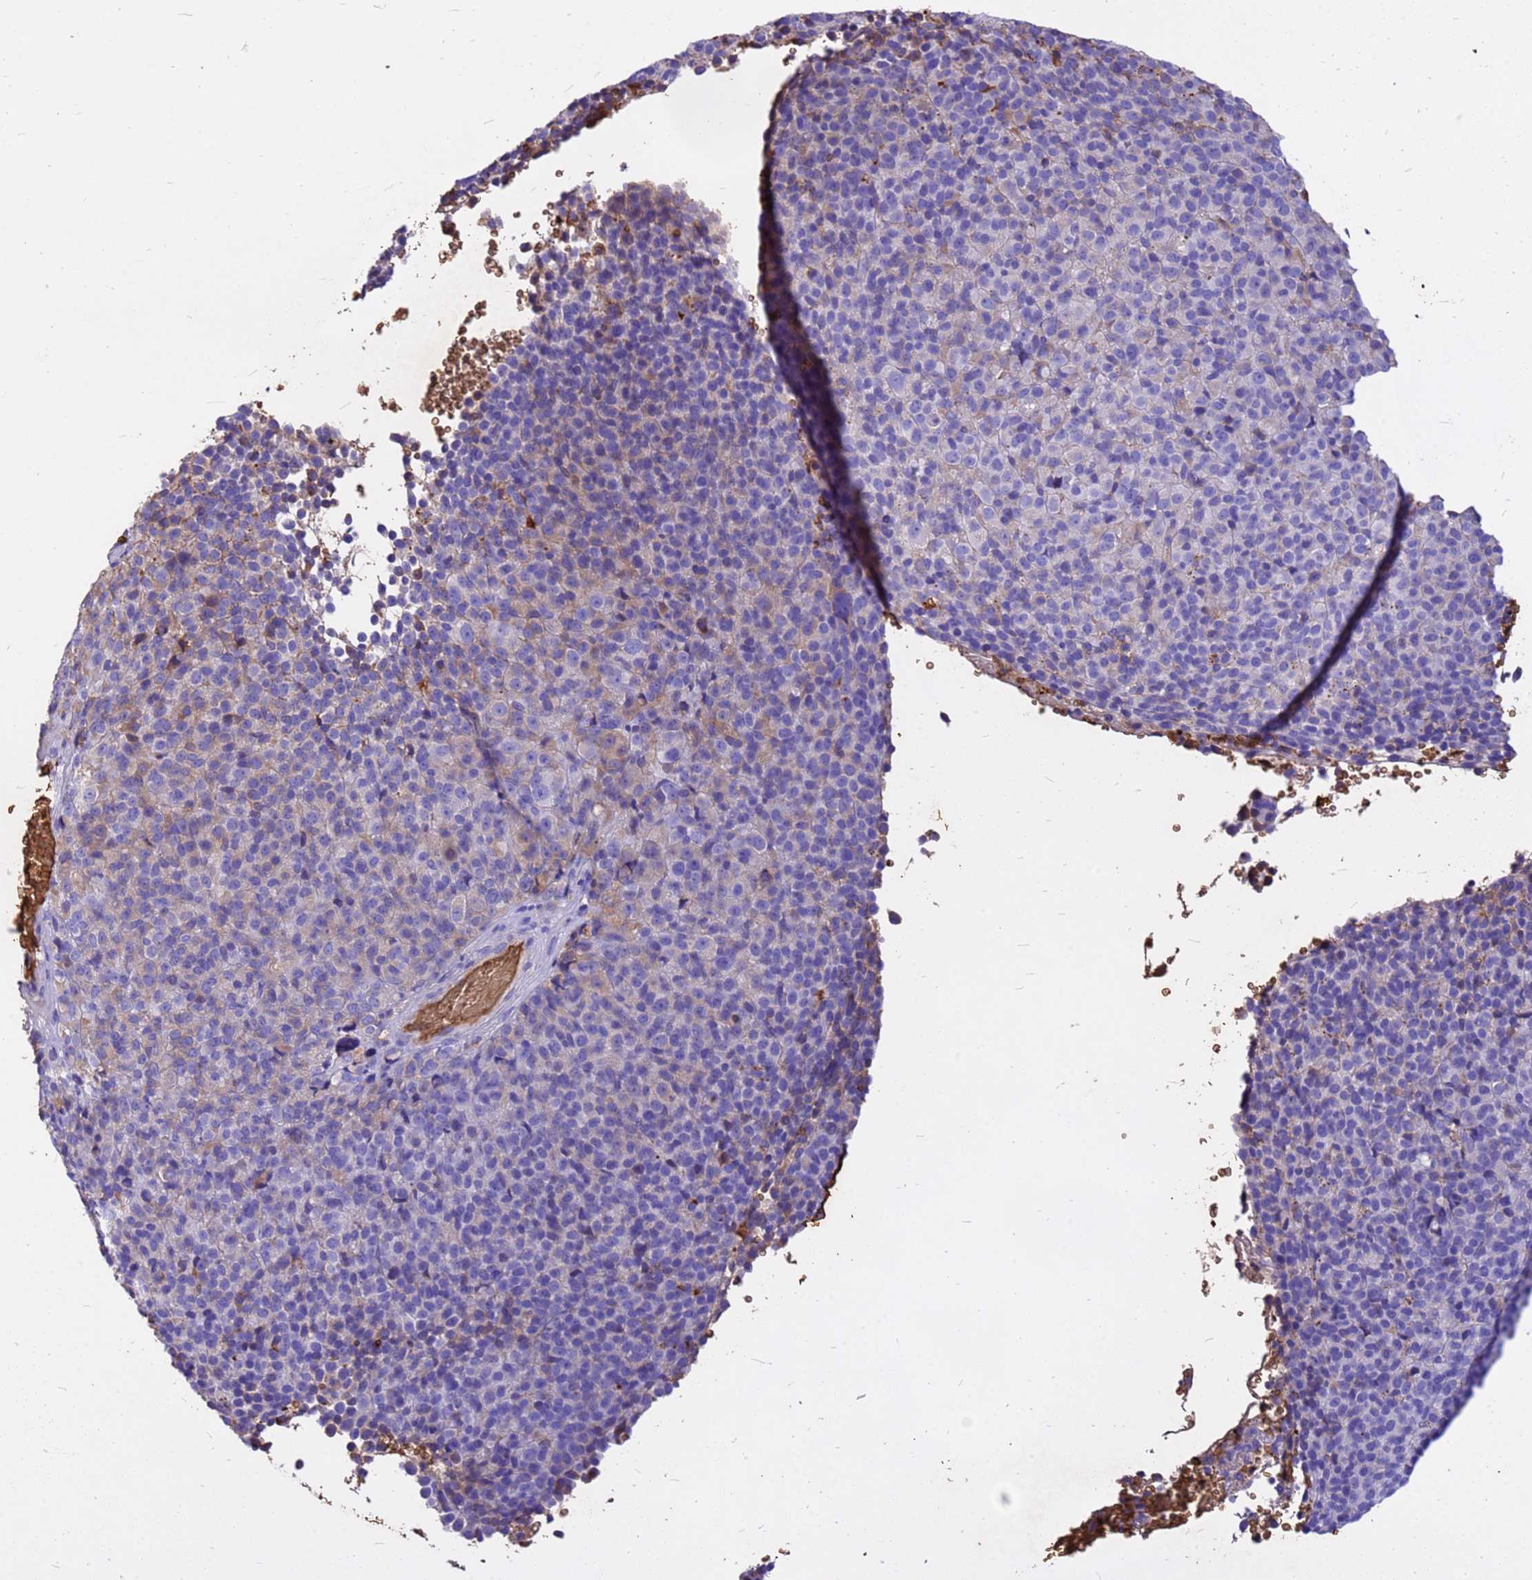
{"staining": {"intensity": "weak", "quantity": "<25%", "location": "cytoplasmic/membranous"}, "tissue": "melanoma", "cell_type": "Tumor cells", "image_type": "cancer", "snomed": [{"axis": "morphology", "description": "Malignant melanoma, Metastatic site"}, {"axis": "topography", "description": "Brain"}], "caption": "IHC image of malignant melanoma (metastatic site) stained for a protein (brown), which displays no expression in tumor cells.", "gene": "HBA2", "patient": {"sex": "female", "age": 56}}